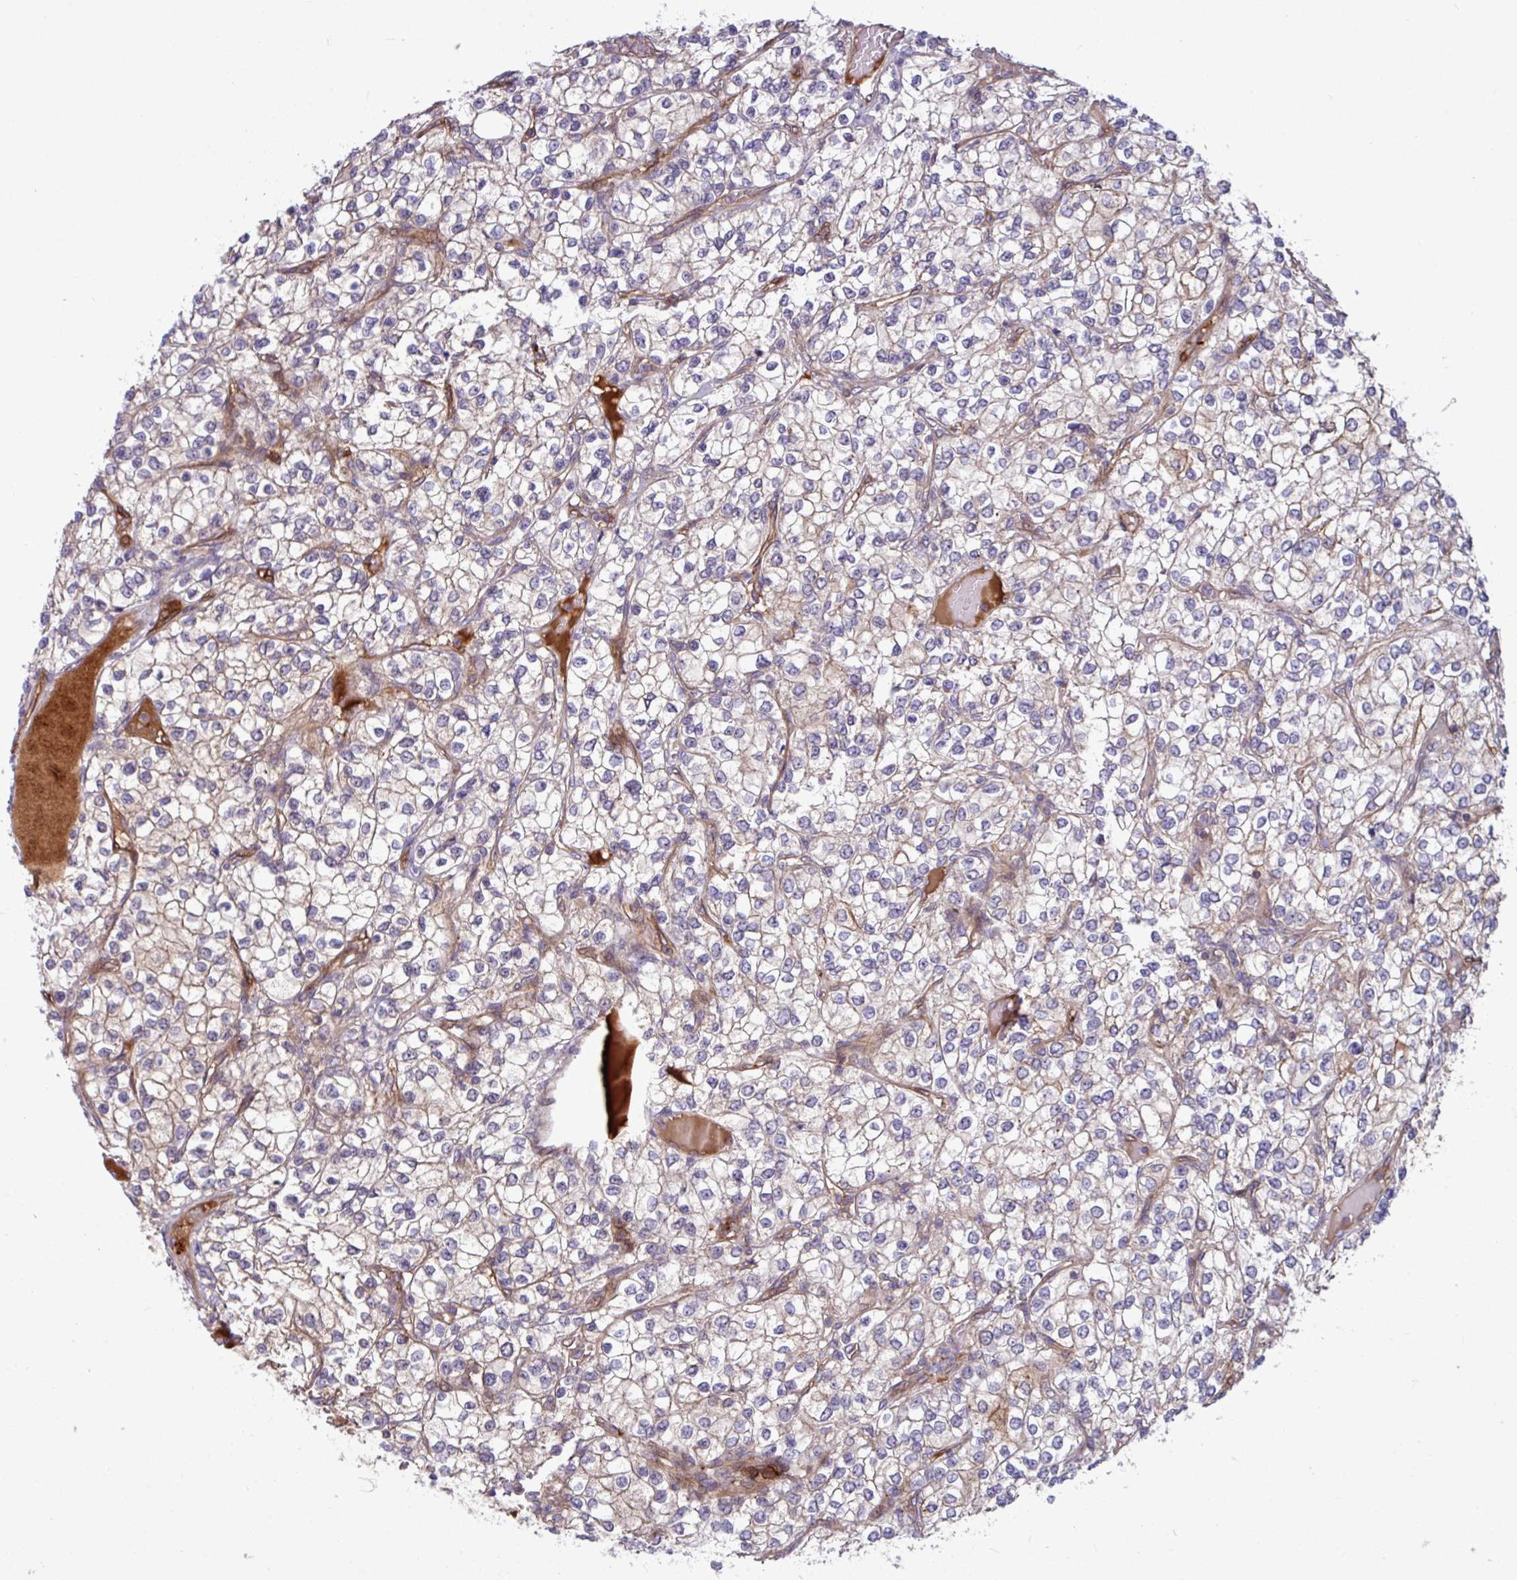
{"staining": {"intensity": "negative", "quantity": "none", "location": "none"}, "tissue": "renal cancer", "cell_type": "Tumor cells", "image_type": "cancer", "snomed": [{"axis": "morphology", "description": "Adenocarcinoma, NOS"}, {"axis": "topography", "description": "Kidney"}], "caption": "Immunohistochemistry (IHC) of human renal cancer (adenocarcinoma) demonstrates no expression in tumor cells.", "gene": "B4GALNT4", "patient": {"sex": "male", "age": 80}}